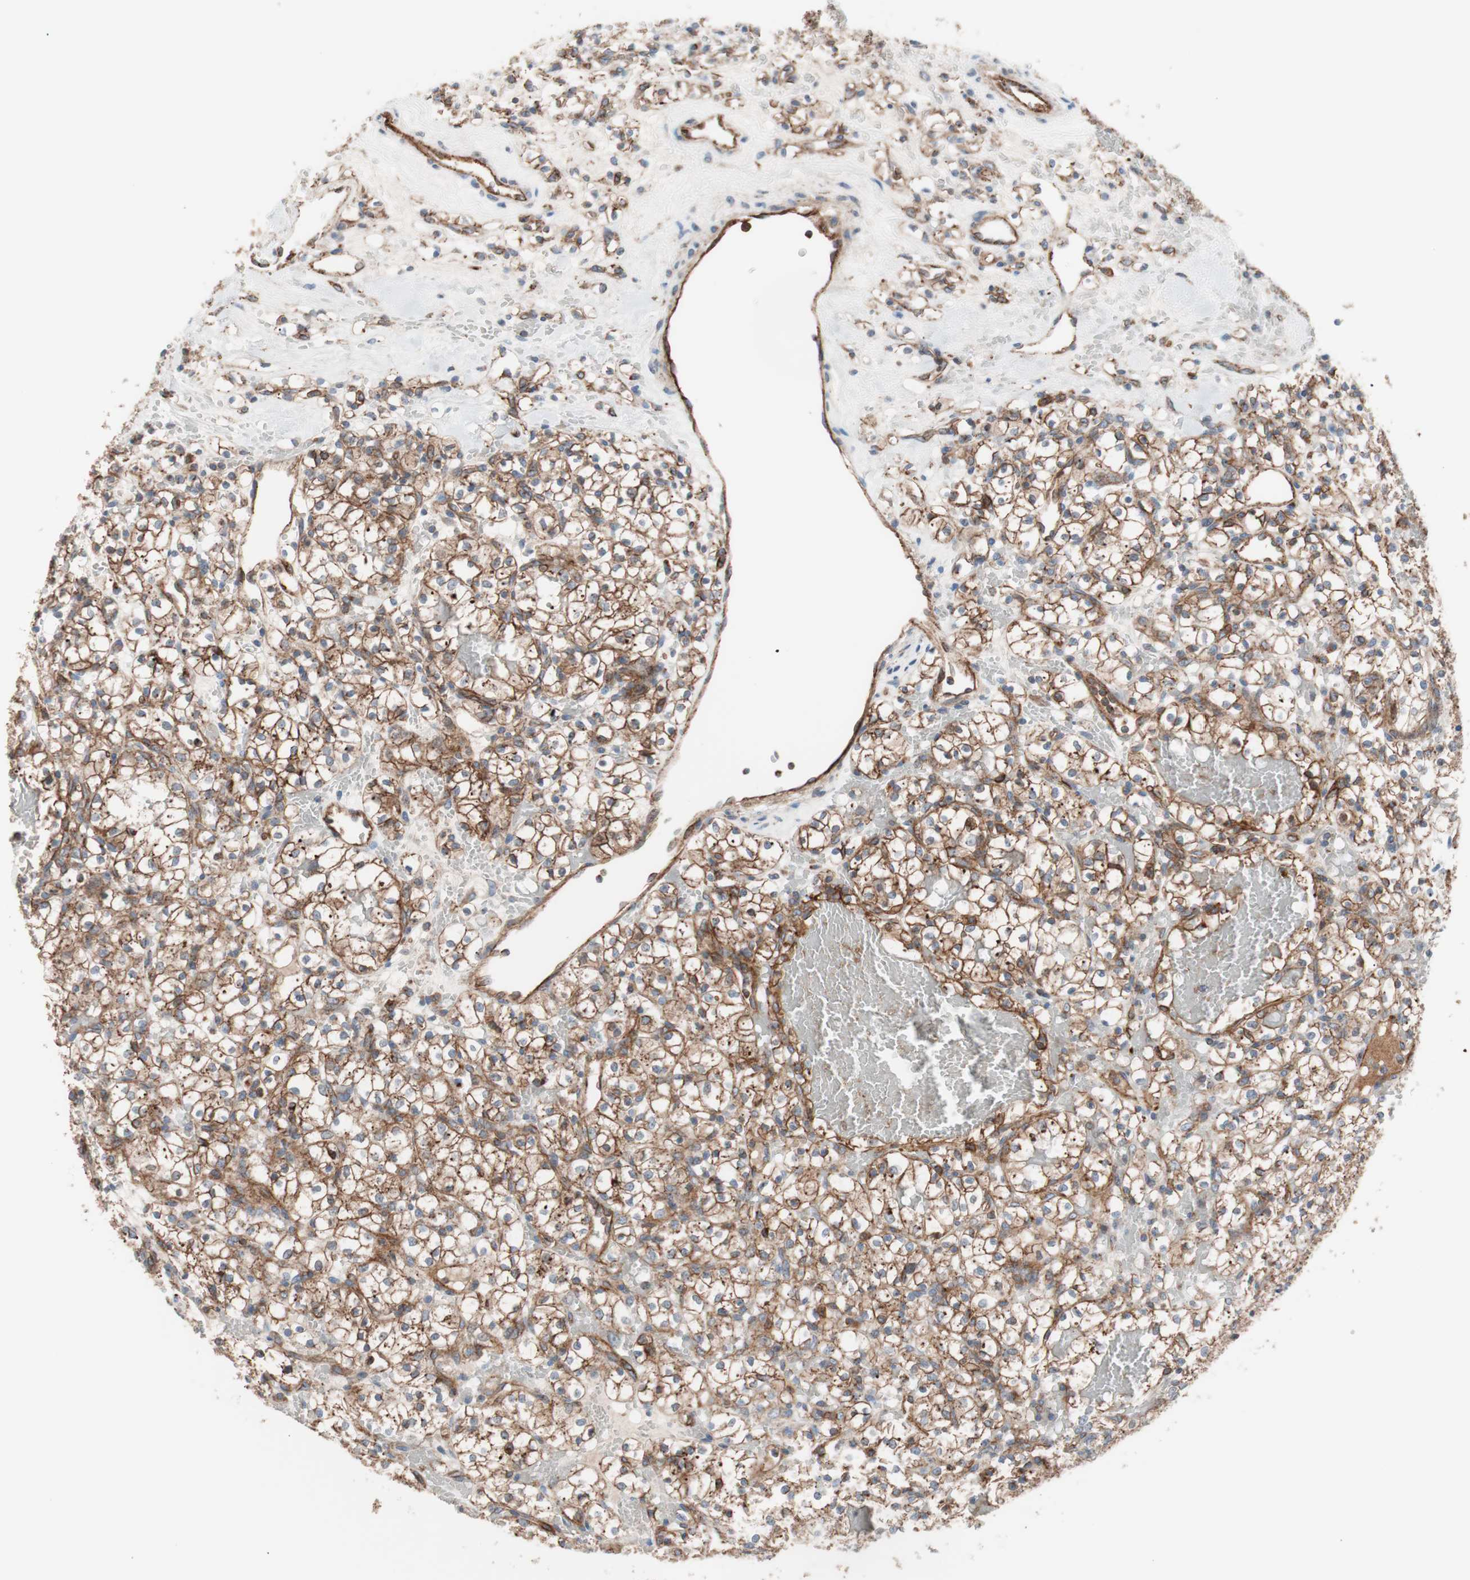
{"staining": {"intensity": "moderate", "quantity": ">75%", "location": "cytoplasmic/membranous"}, "tissue": "renal cancer", "cell_type": "Tumor cells", "image_type": "cancer", "snomed": [{"axis": "morphology", "description": "Adenocarcinoma, NOS"}, {"axis": "topography", "description": "Kidney"}], "caption": "Protein staining of adenocarcinoma (renal) tissue exhibits moderate cytoplasmic/membranous staining in approximately >75% of tumor cells.", "gene": "FLOT2", "patient": {"sex": "female", "age": 60}}